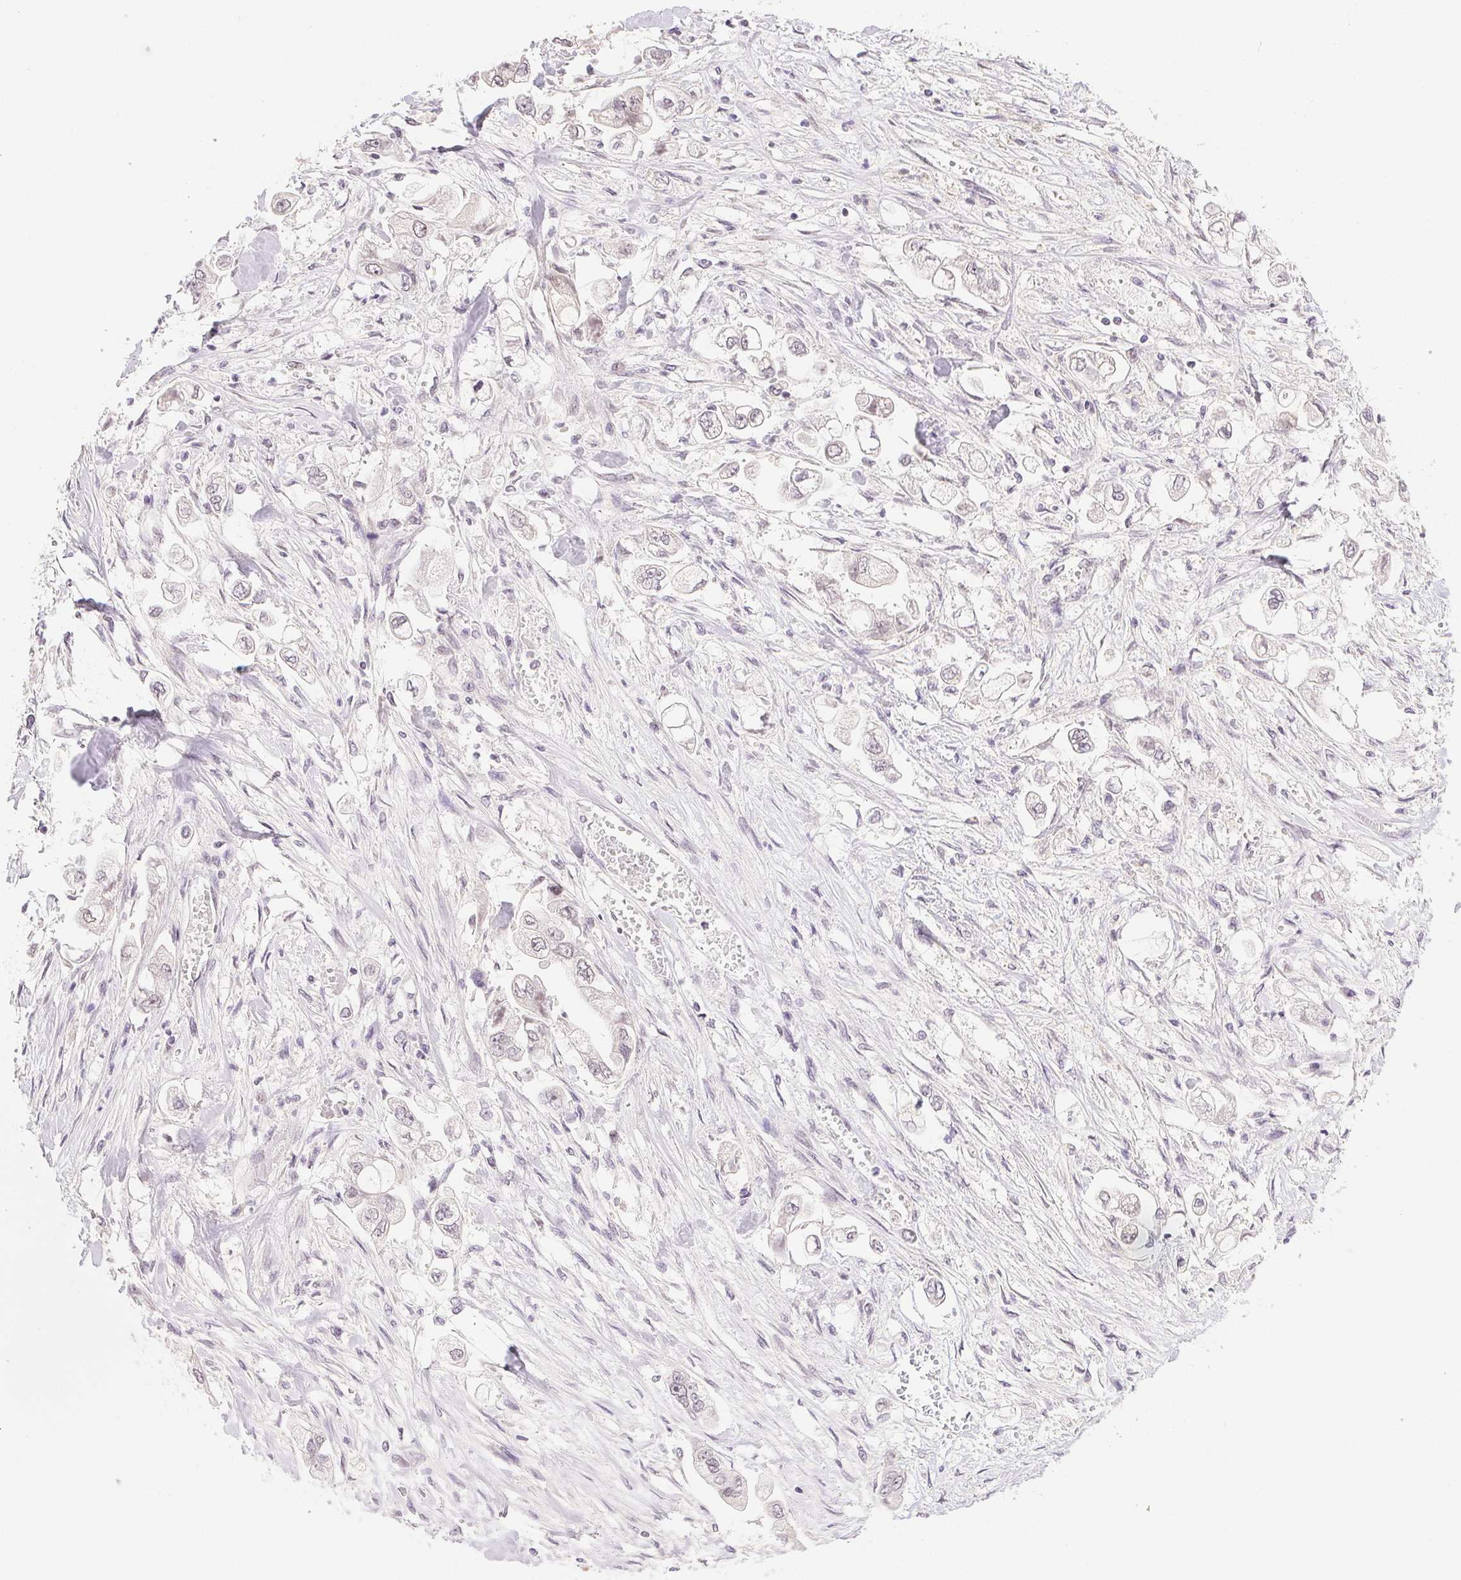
{"staining": {"intensity": "negative", "quantity": "none", "location": "none"}, "tissue": "stomach cancer", "cell_type": "Tumor cells", "image_type": "cancer", "snomed": [{"axis": "morphology", "description": "Adenocarcinoma, NOS"}, {"axis": "topography", "description": "Stomach"}], "caption": "This is a photomicrograph of IHC staining of stomach cancer (adenocarcinoma), which shows no staining in tumor cells.", "gene": "PRPF18", "patient": {"sex": "male", "age": 62}}